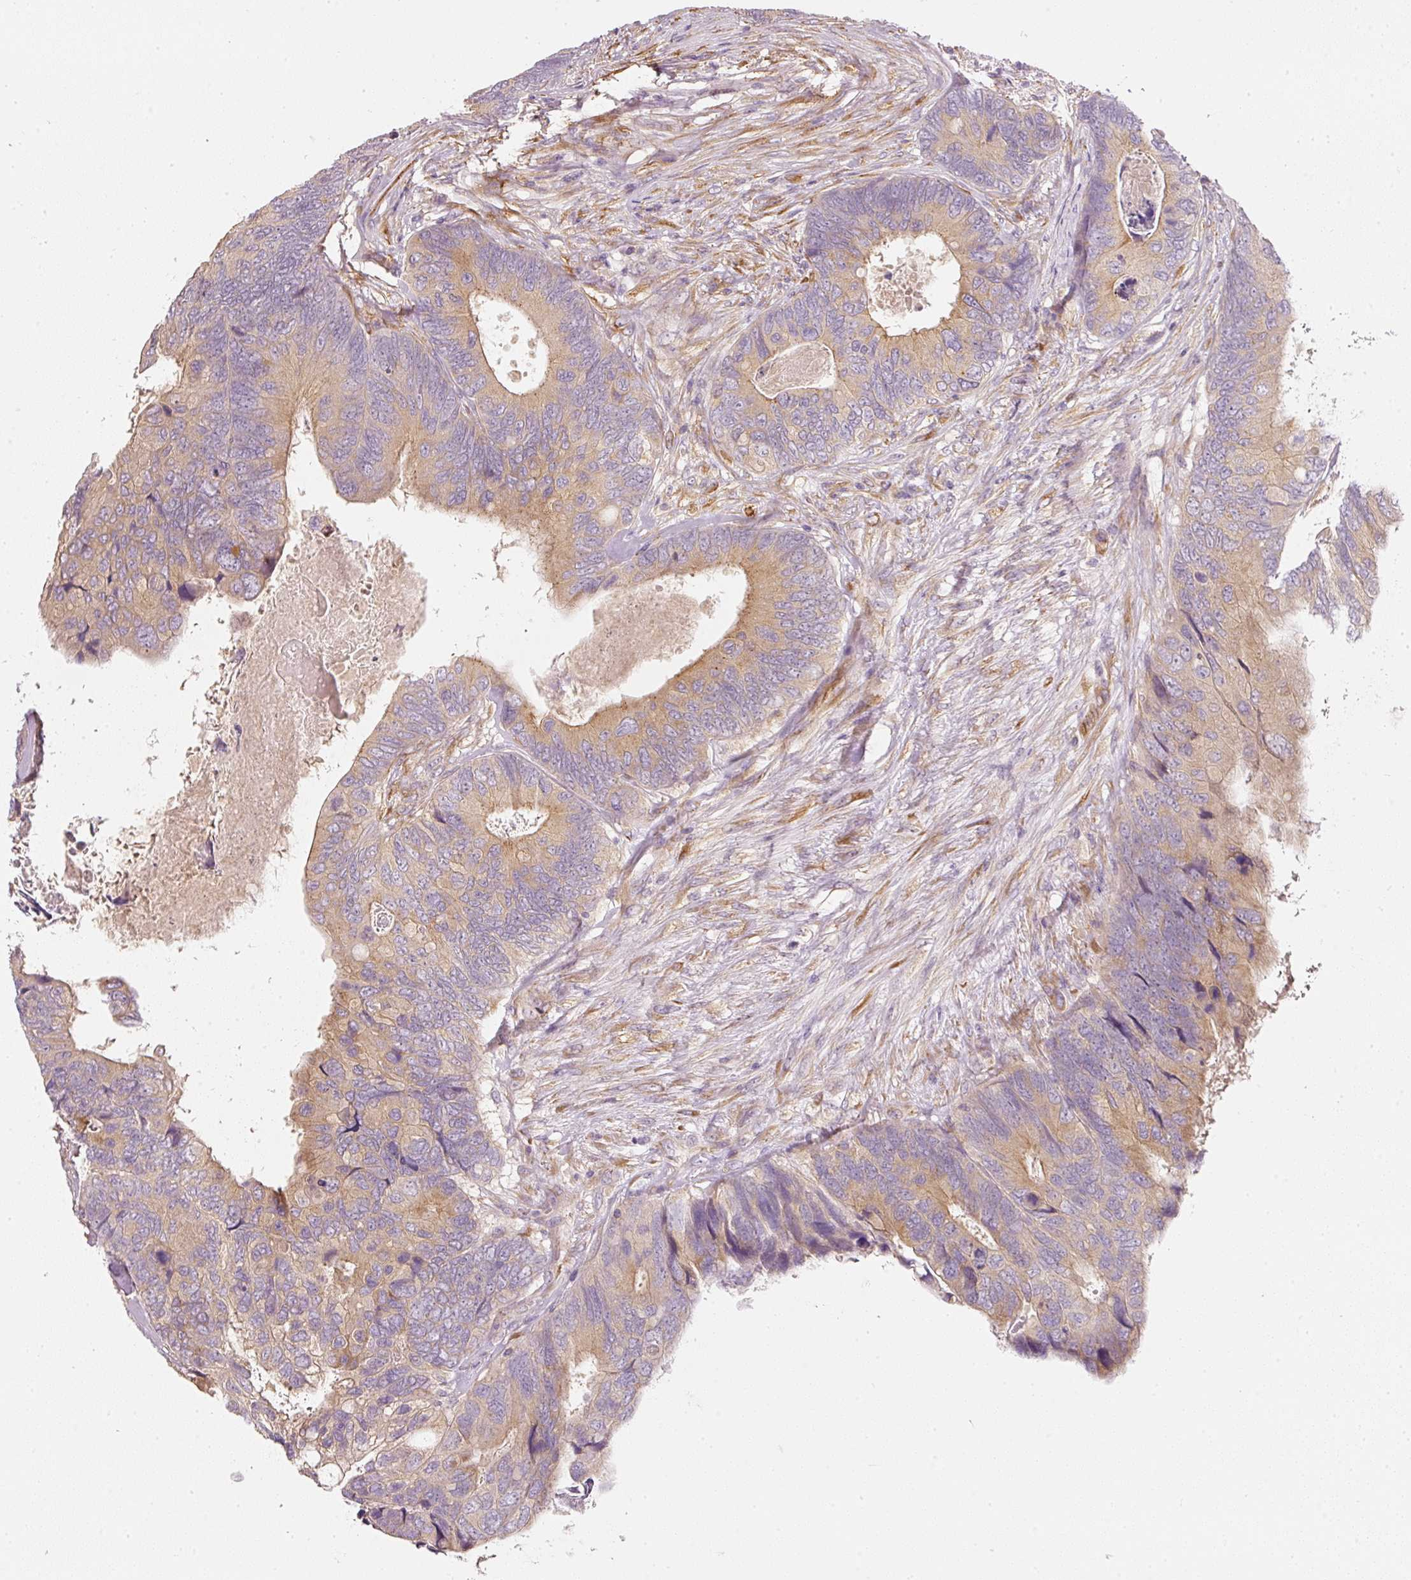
{"staining": {"intensity": "moderate", "quantity": "25%-75%", "location": "cytoplasmic/membranous"}, "tissue": "colorectal cancer", "cell_type": "Tumor cells", "image_type": "cancer", "snomed": [{"axis": "morphology", "description": "Adenocarcinoma, NOS"}, {"axis": "topography", "description": "Colon"}], "caption": "Immunohistochemical staining of adenocarcinoma (colorectal) displays moderate cytoplasmic/membranous protein expression in approximately 25%-75% of tumor cells. (DAB (3,3'-diaminobenzidine) = brown stain, brightfield microscopy at high magnification).", "gene": "RNF167", "patient": {"sex": "female", "age": 67}}